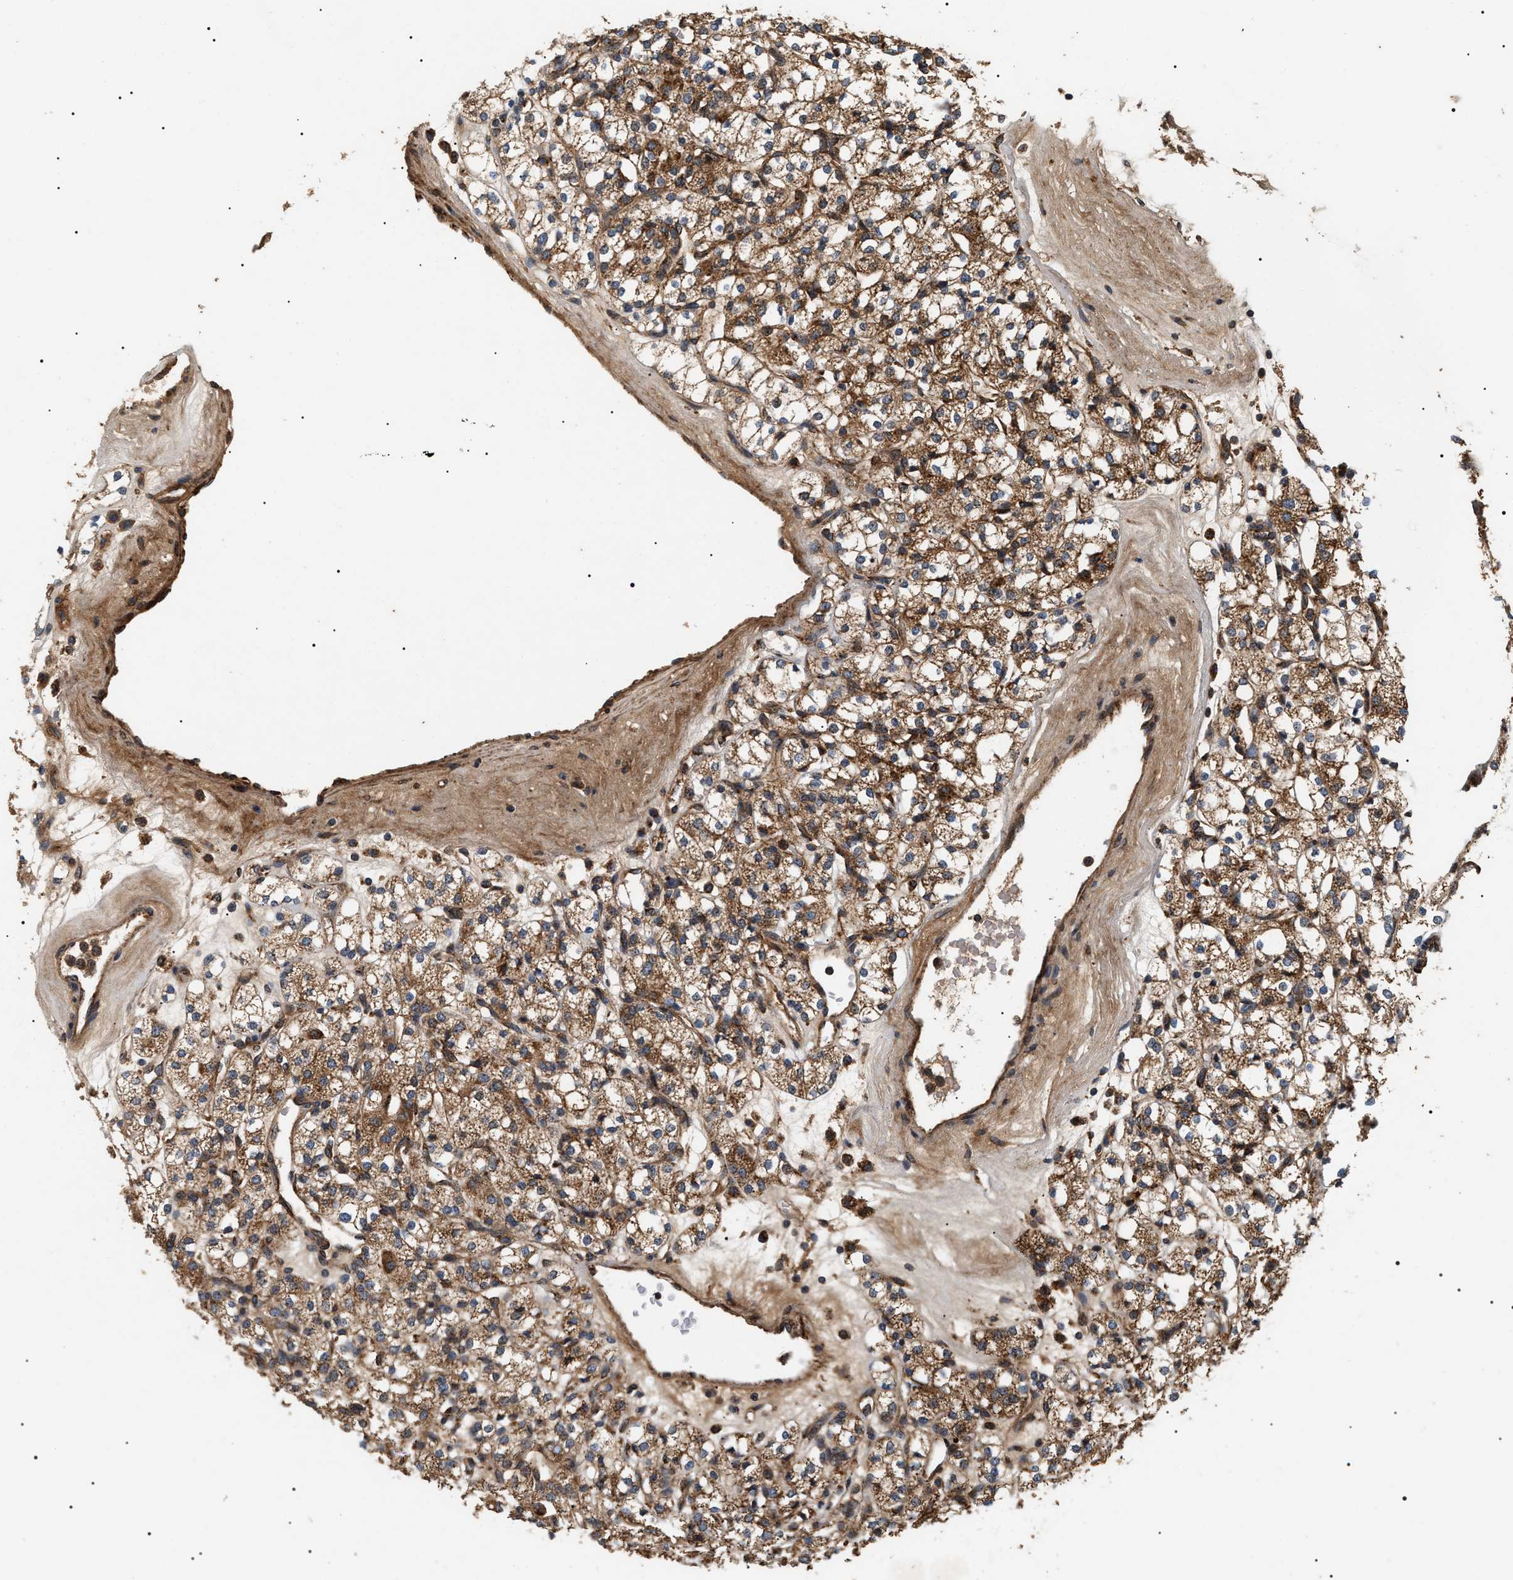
{"staining": {"intensity": "moderate", "quantity": ">75%", "location": "cytoplasmic/membranous"}, "tissue": "renal cancer", "cell_type": "Tumor cells", "image_type": "cancer", "snomed": [{"axis": "morphology", "description": "Adenocarcinoma, NOS"}, {"axis": "topography", "description": "Kidney"}], "caption": "An image of renal cancer (adenocarcinoma) stained for a protein exhibits moderate cytoplasmic/membranous brown staining in tumor cells. The protein is shown in brown color, while the nuclei are stained blue.", "gene": "ZBTB26", "patient": {"sex": "male", "age": 77}}